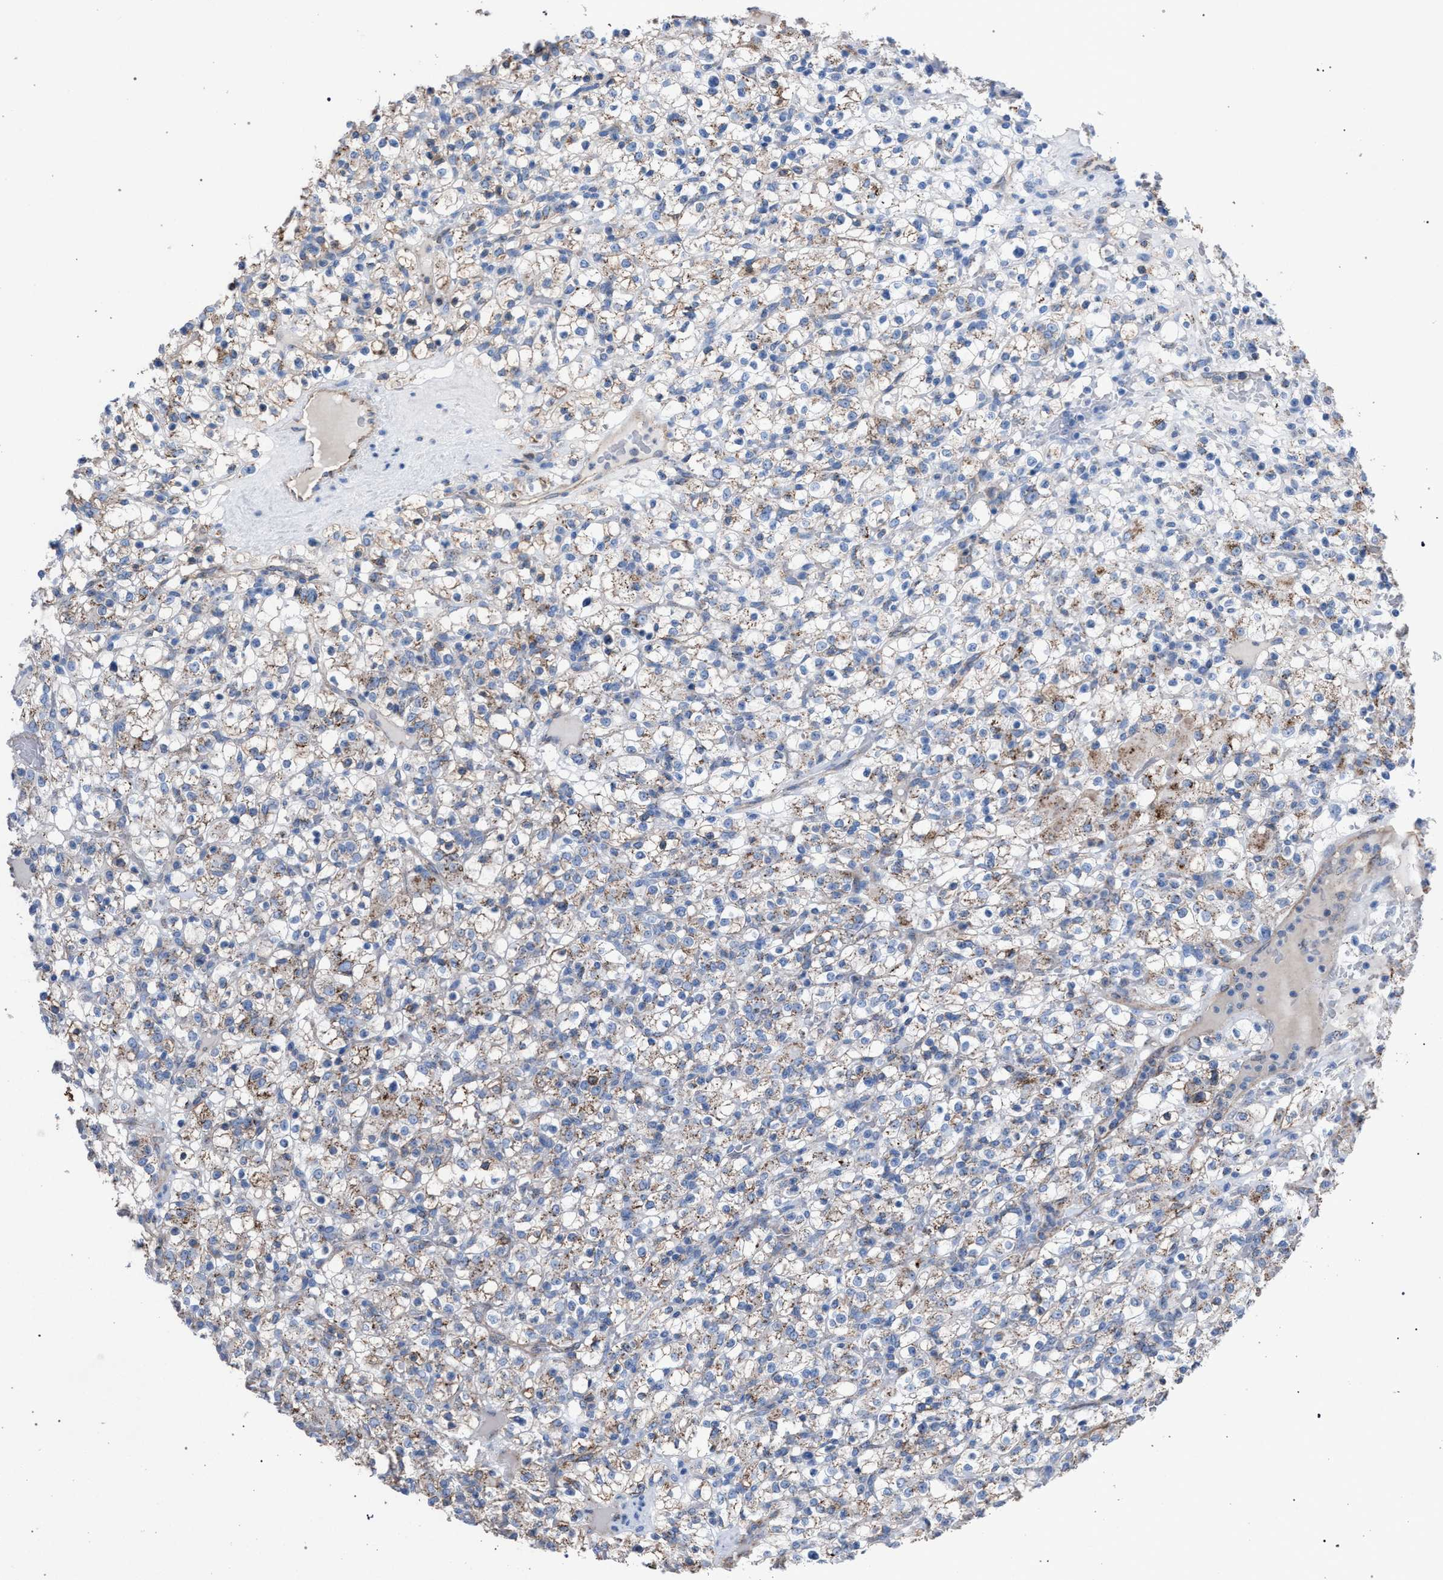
{"staining": {"intensity": "weak", "quantity": ">75%", "location": "cytoplasmic/membranous"}, "tissue": "renal cancer", "cell_type": "Tumor cells", "image_type": "cancer", "snomed": [{"axis": "morphology", "description": "Normal tissue, NOS"}, {"axis": "morphology", "description": "Adenocarcinoma, NOS"}, {"axis": "topography", "description": "Kidney"}], "caption": "Protein positivity by immunohistochemistry (IHC) shows weak cytoplasmic/membranous staining in approximately >75% of tumor cells in renal cancer (adenocarcinoma).", "gene": "HSD17B4", "patient": {"sex": "female", "age": 72}}